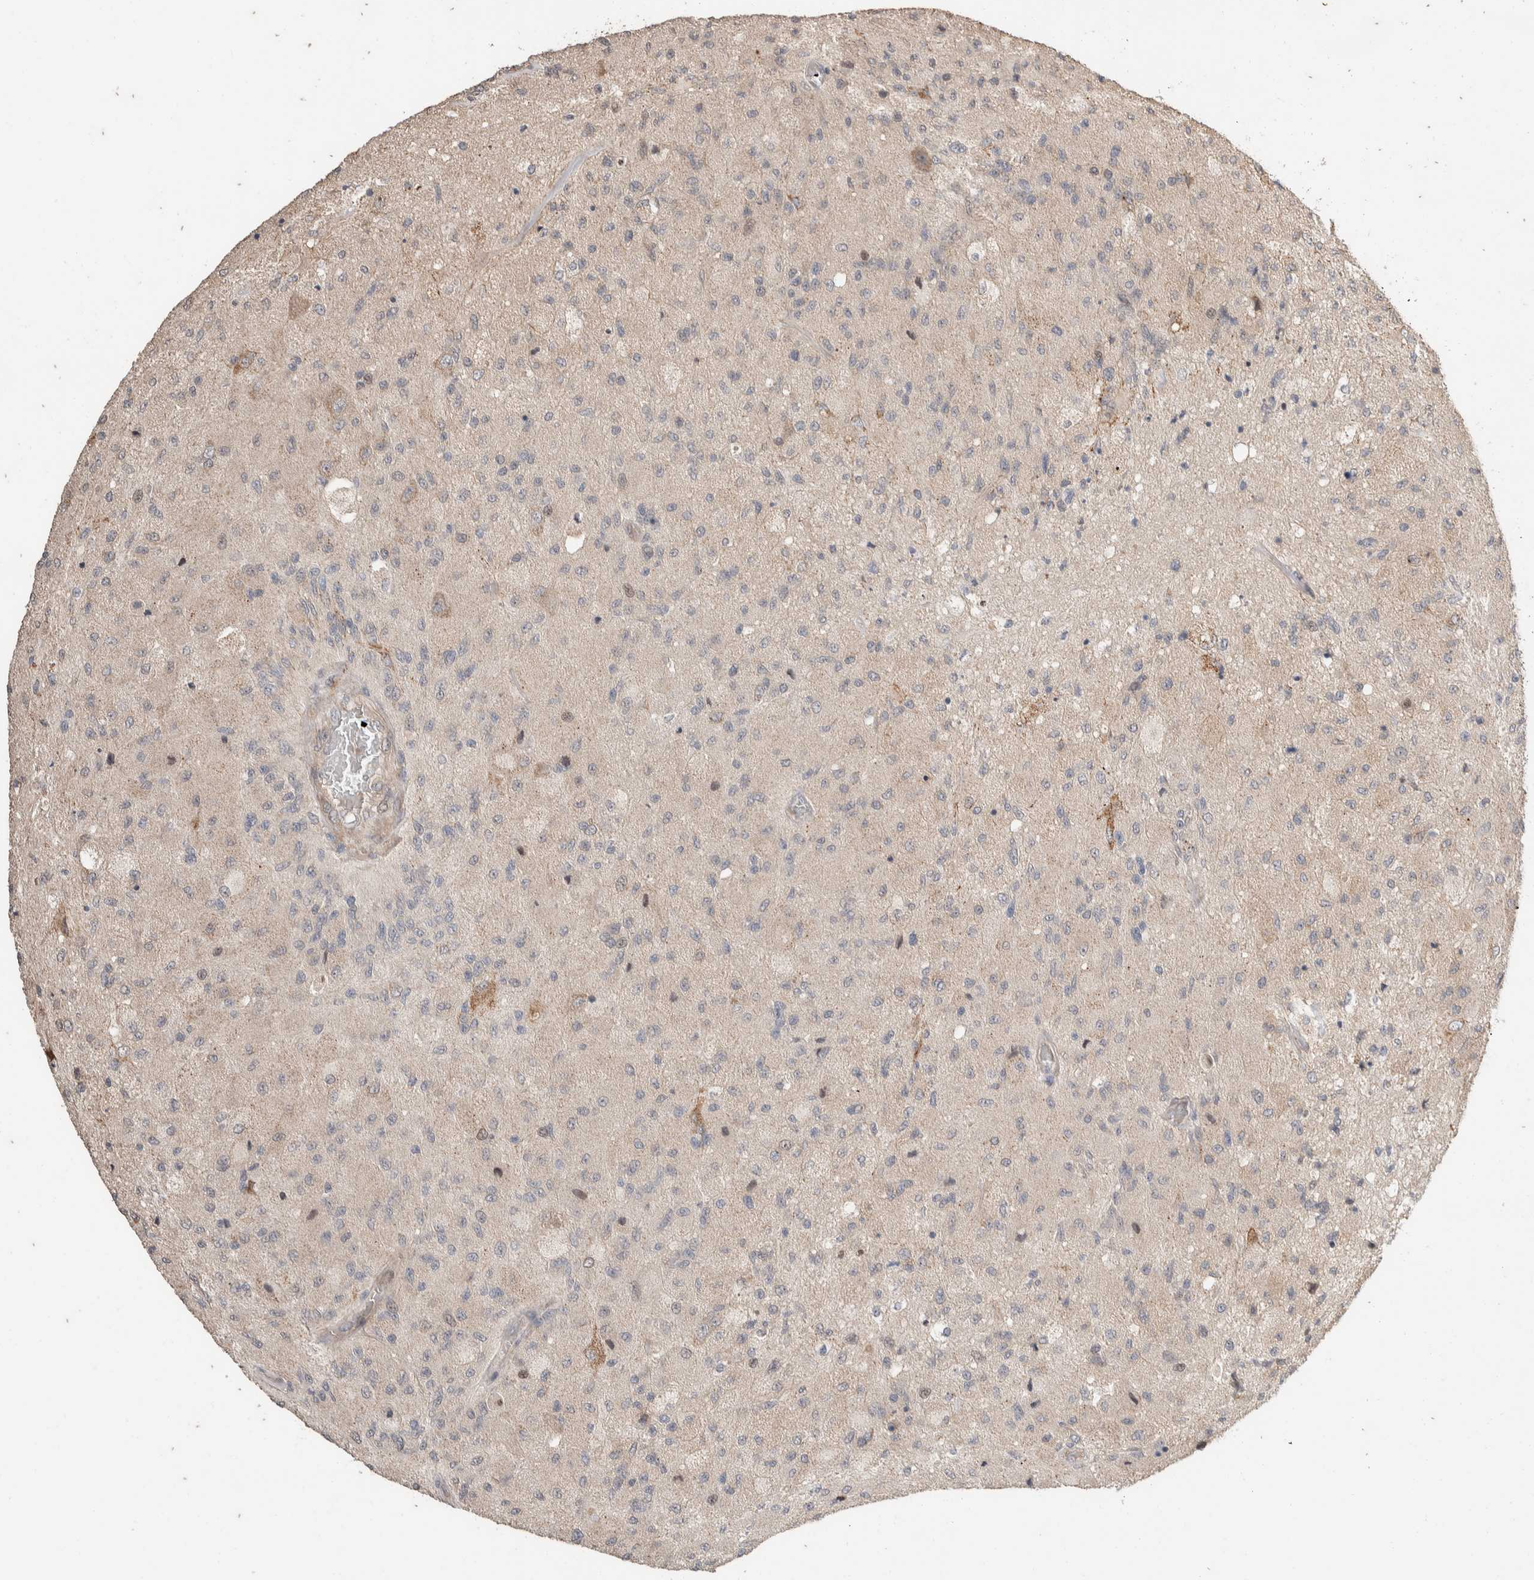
{"staining": {"intensity": "weak", "quantity": "<25%", "location": "cytoplasmic/membranous"}, "tissue": "glioma", "cell_type": "Tumor cells", "image_type": "cancer", "snomed": [{"axis": "morphology", "description": "Normal tissue, NOS"}, {"axis": "morphology", "description": "Glioma, malignant, High grade"}, {"axis": "topography", "description": "Cerebral cortex"}], "caption": "Tumor cells are negative for protein expression in human malignant glioma (high-grade).", "gene": "ERC1", "patient": {"sex": "male", "age": 77}}